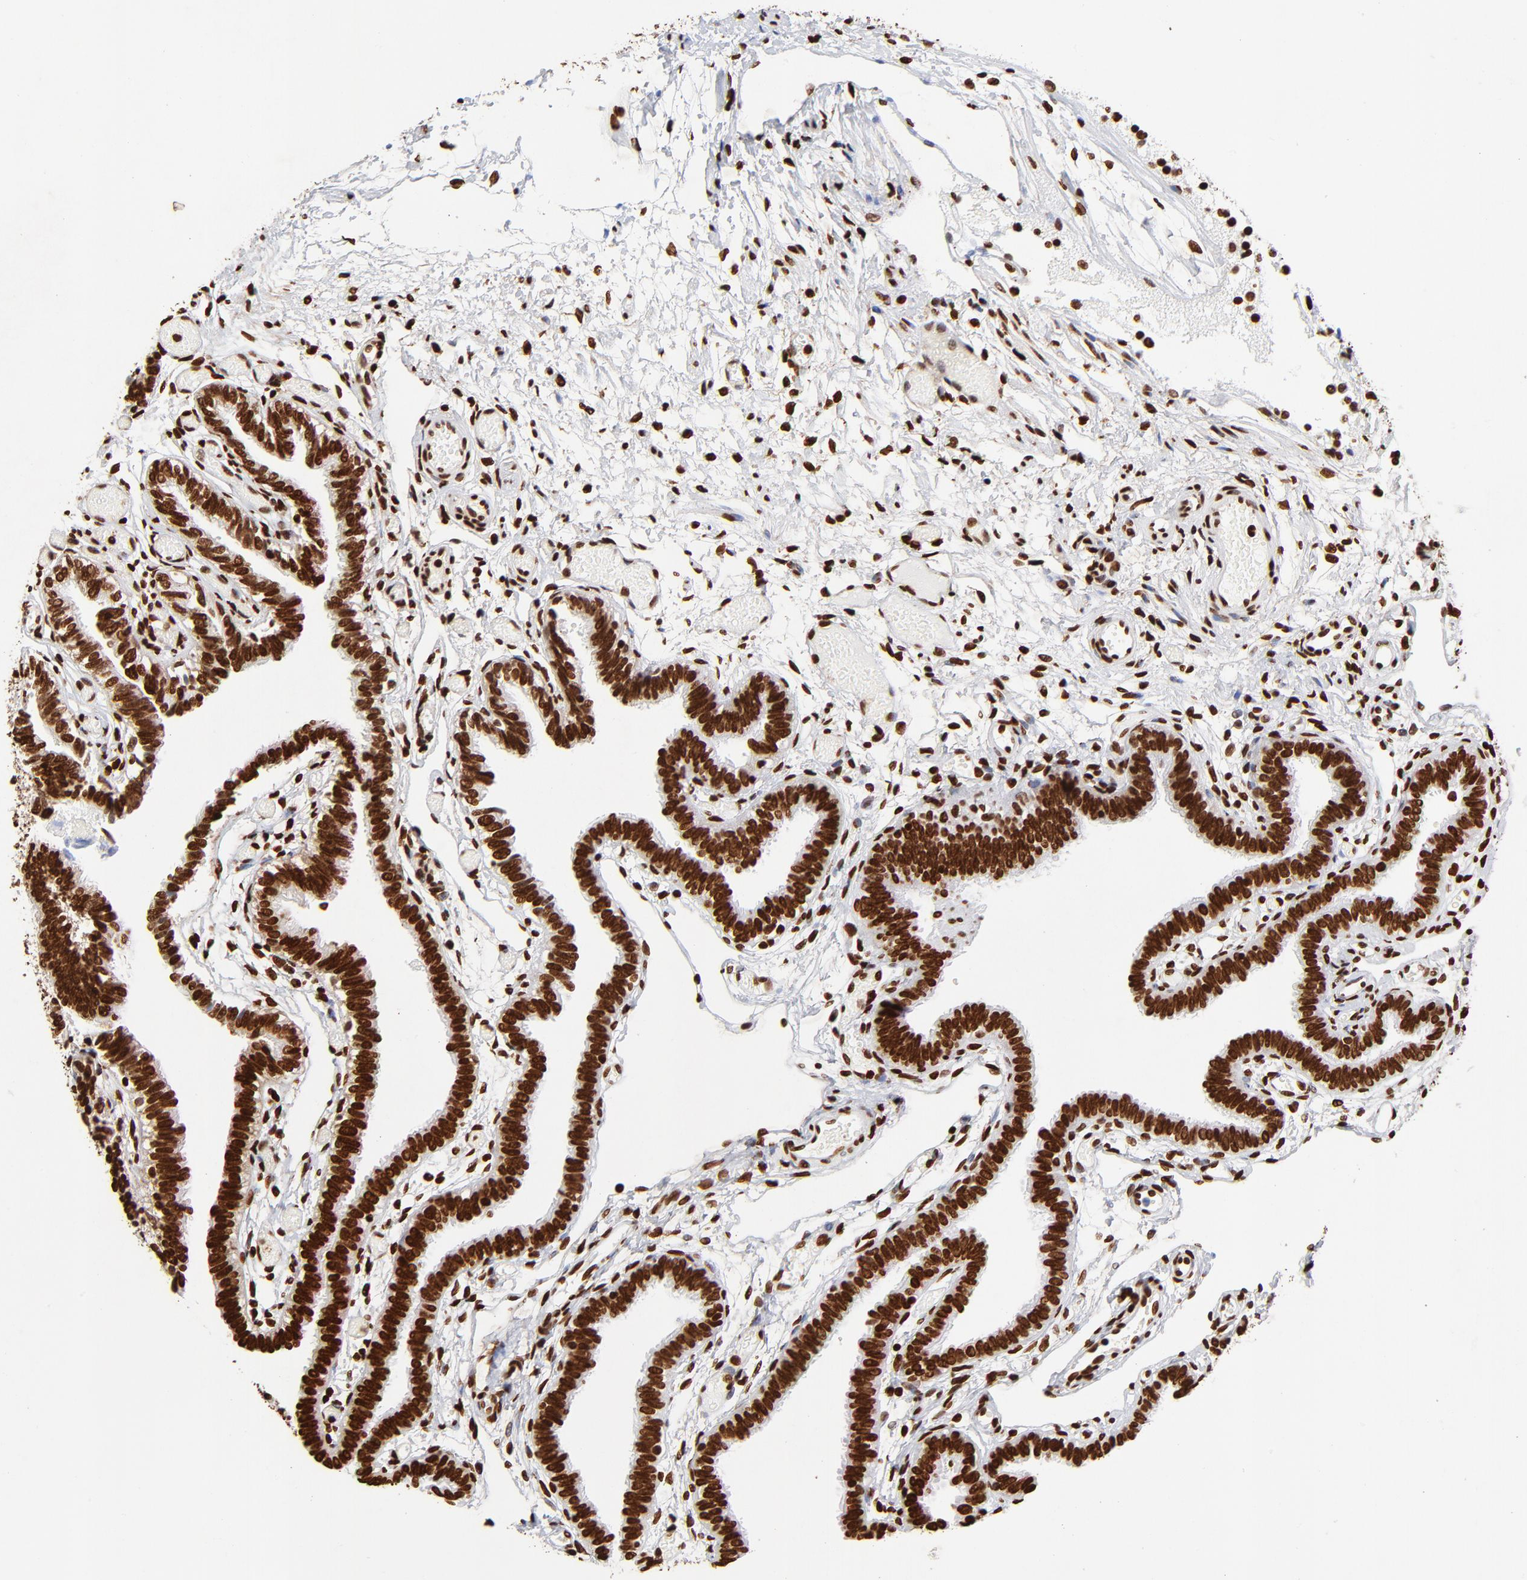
{"staining": {"intensity": "strong", "quantity": ">75%", "location": "nuclear"}, "tissue": "fallopian tube", "cell_type": "Glandular cells", "image_type": "normal", "snomed": [{"axis": "morphology", "description": "Normal tissue, NOS"}, {"axis": "topography", "description": "Fallopian tube"}], "caption": "This is a photomicrograph of immunohistochemistry (IHC) staining of unremarkable fallopian tube, which shows strong staining in the nuclear of glandular cells.", "gene": "FBH1", "patient": {"sex": "female", "age": 29}}